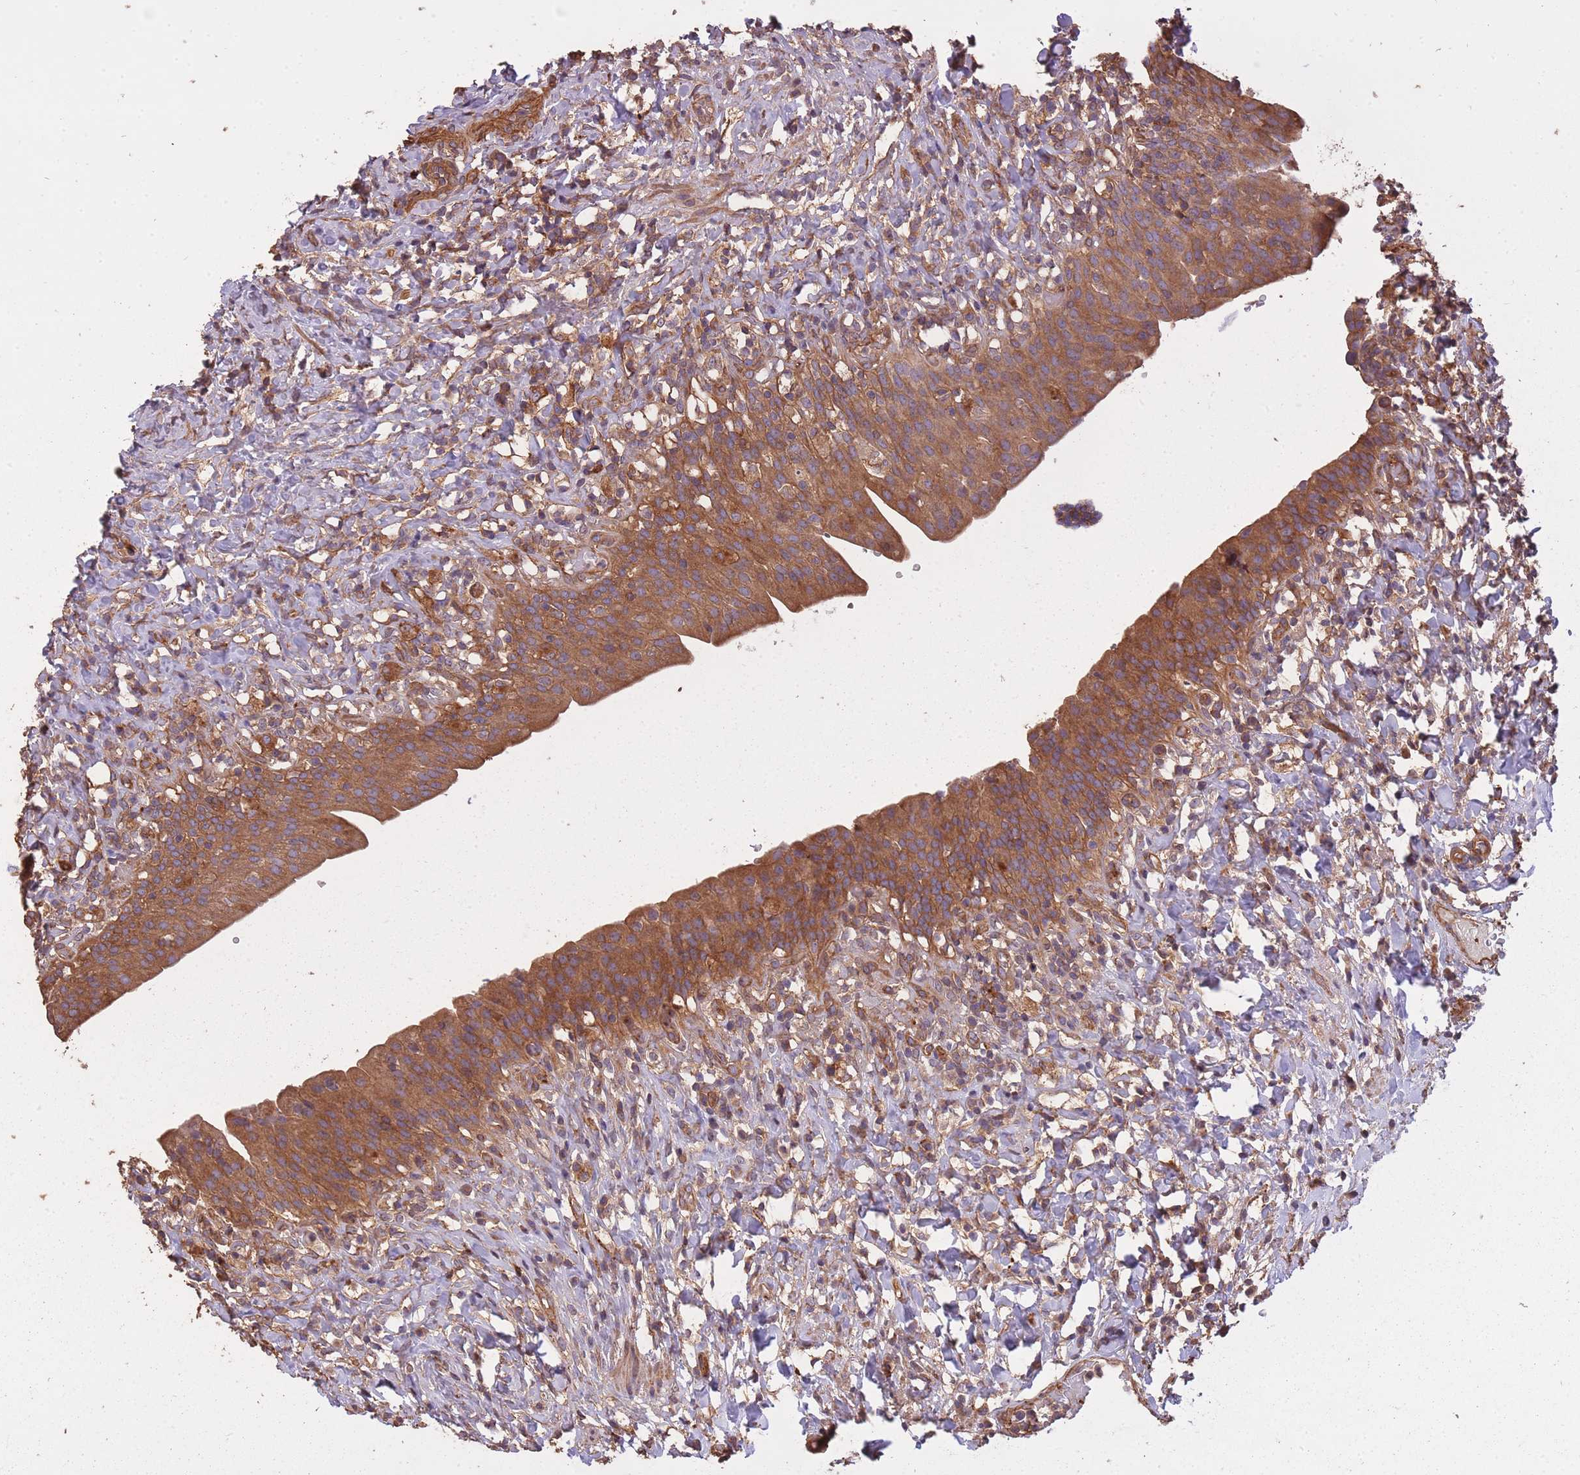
{"staining": {"intensity": "strong", "quantity": "25%-75%", "location": "cytoplasmic/membranous"}, "tissue": "urinary bladder", "cell_type": "Urothelial cells", "image_type": "normal", "snomed": [{"axis": "morphology", "description": "Normal tissue, NOS"}, {"axis": "morphology", "description": "Inflammation, NOS"}, {"axis": "topography", "description": "Urinary bladder"}], "caption": "A high-resolution photomicrograph shows IHC staining of normal urinary bladder, which shows strong cytoplasmic/membranous staining in about 25%-75% of urothelial cells.", "gene": "ARMH3", "patient": {"sex": "male", "age": 64}}